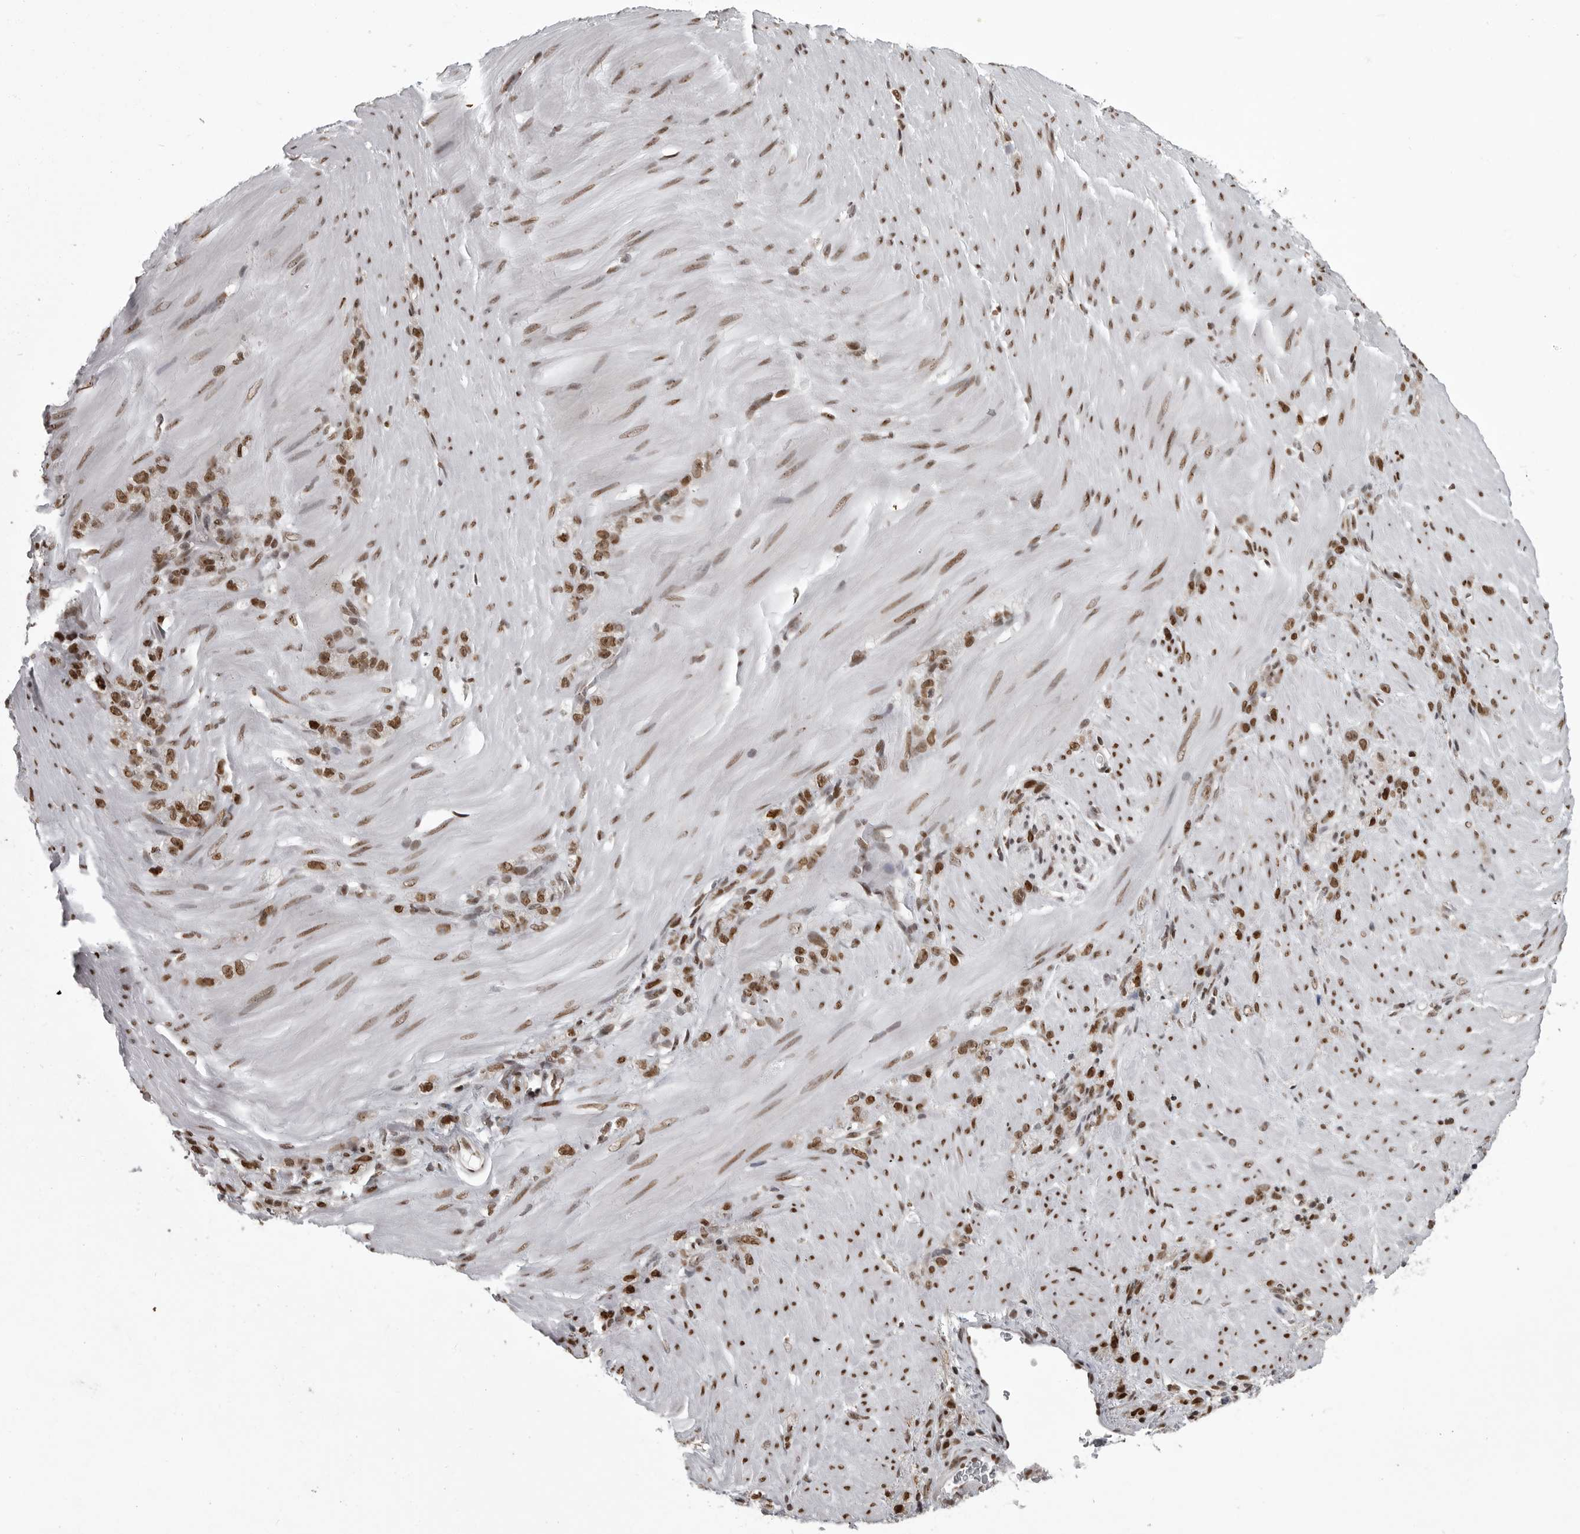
{"staining": {"intensity": "moderate", "quantity": ">75%", "location": "nuclear"}, "tissue": "stomach cancer", "cell_type": "Tumor cells", "image_type": "cancer", "snomed": [{"axis": "morphology", "description": "Normal tissue, NOS"}, {"axis": "morphology", "description": "Adenocarcinoma, NOS"}, {"axis": "topography", "description": "Stomach"}], "caption": "Protein analysis of stomach adenocarcinoma tissue shows moderate nuclear staining in approximately >75% of tumor cells.", "gene": "YAF2", "patient": {"sex": "male", "age": 82}}